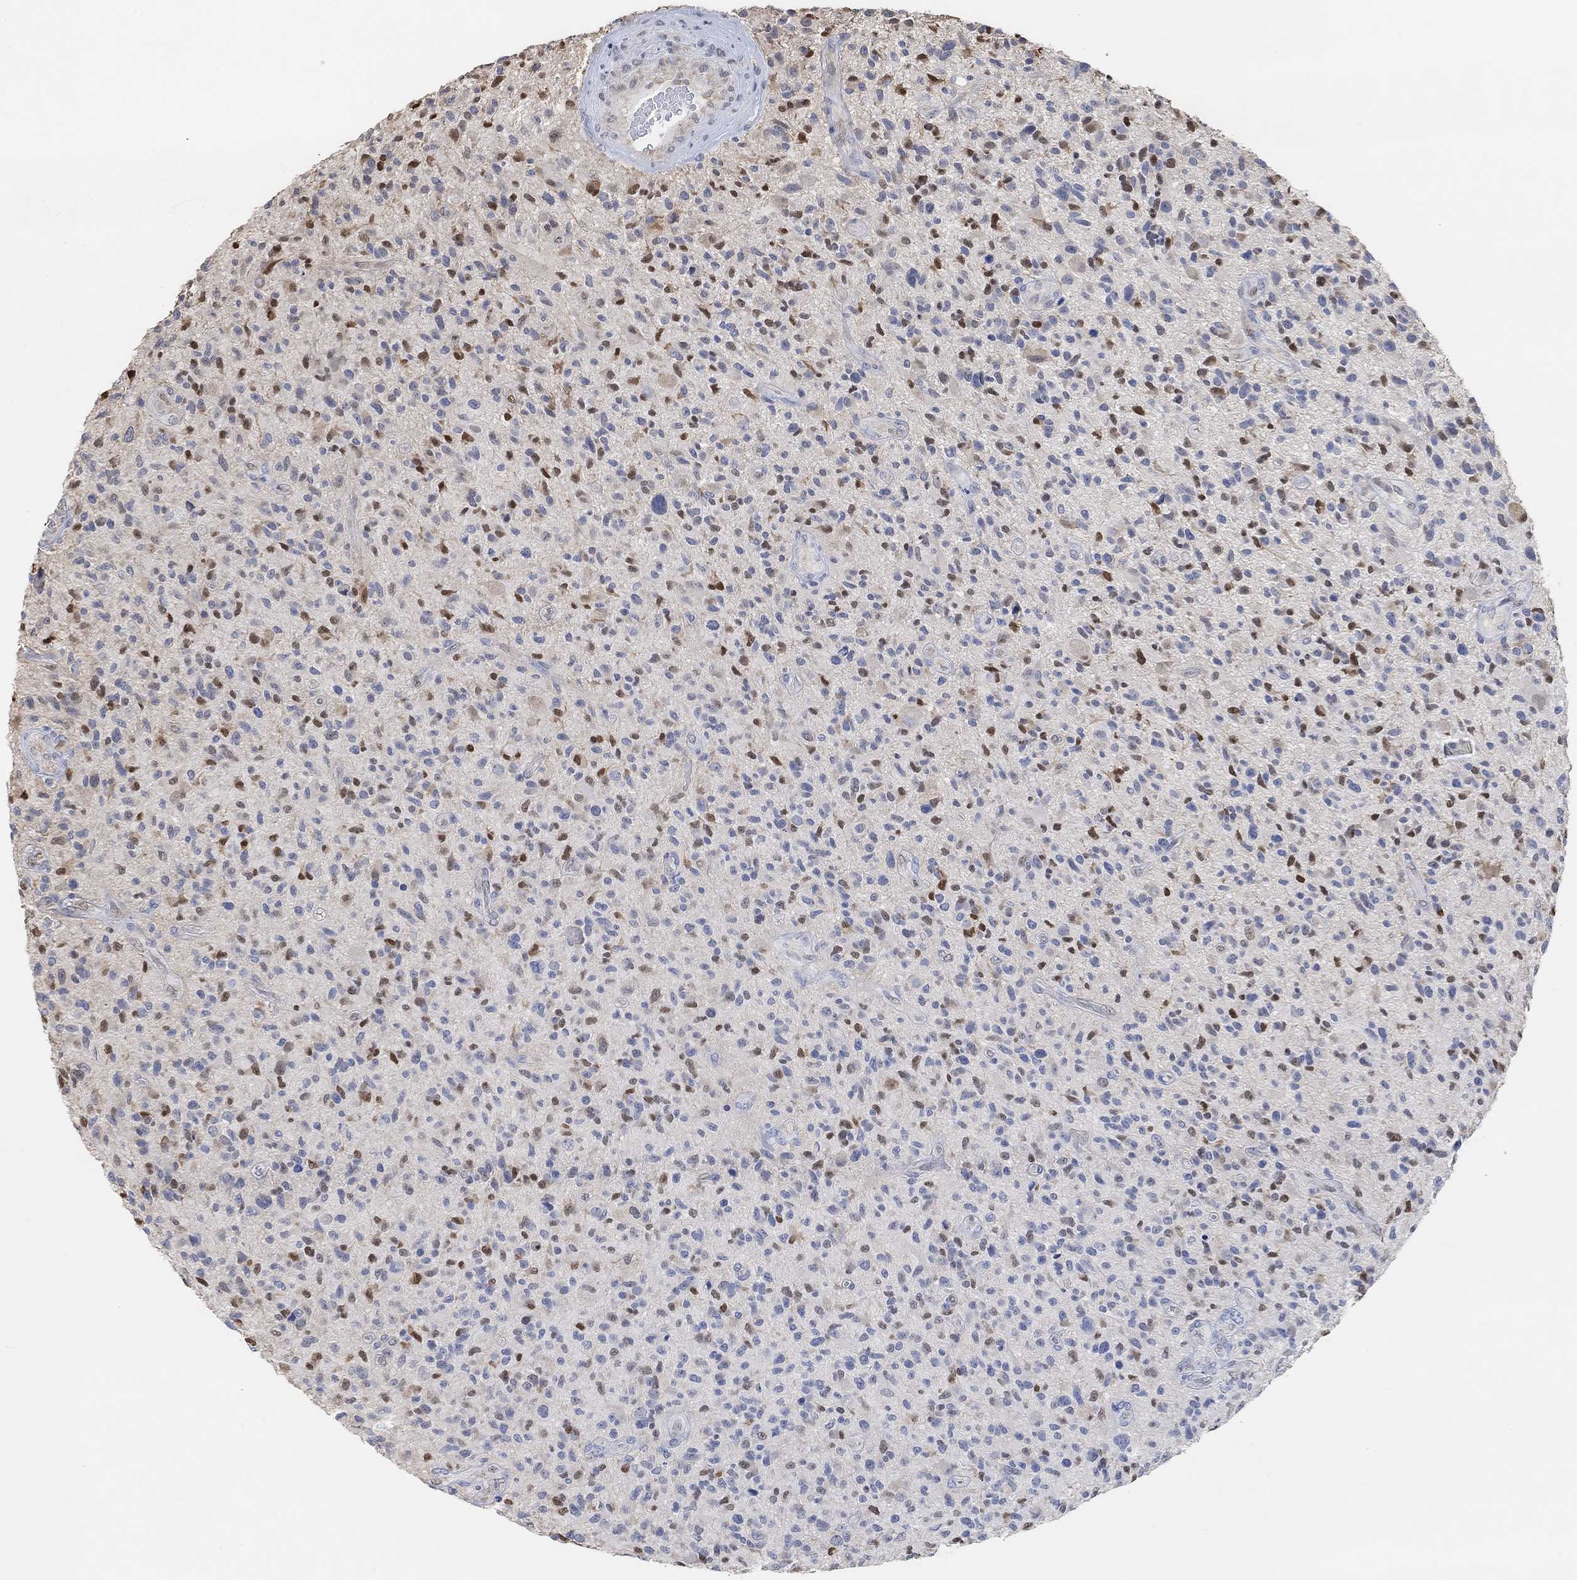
{"staining": {"intensity": "strong", "quantity": "<25%", "location": "nuclear"}, "tissue": "glioma", "cell_type": "Tumor cells", "image_type": "cancer", "snomed": [{"axis": "morphology", "description": "Glioma, malignant, High grade"}, {"axis": "topography", "description": "Brain"}], "caption": "Brown immunohistochemical staining in human glioma shows strong nuclear positivity in approximately <25% of tumor cells.", "gene": "MUC1", "patient": {"sex": "male", "age": 47}}